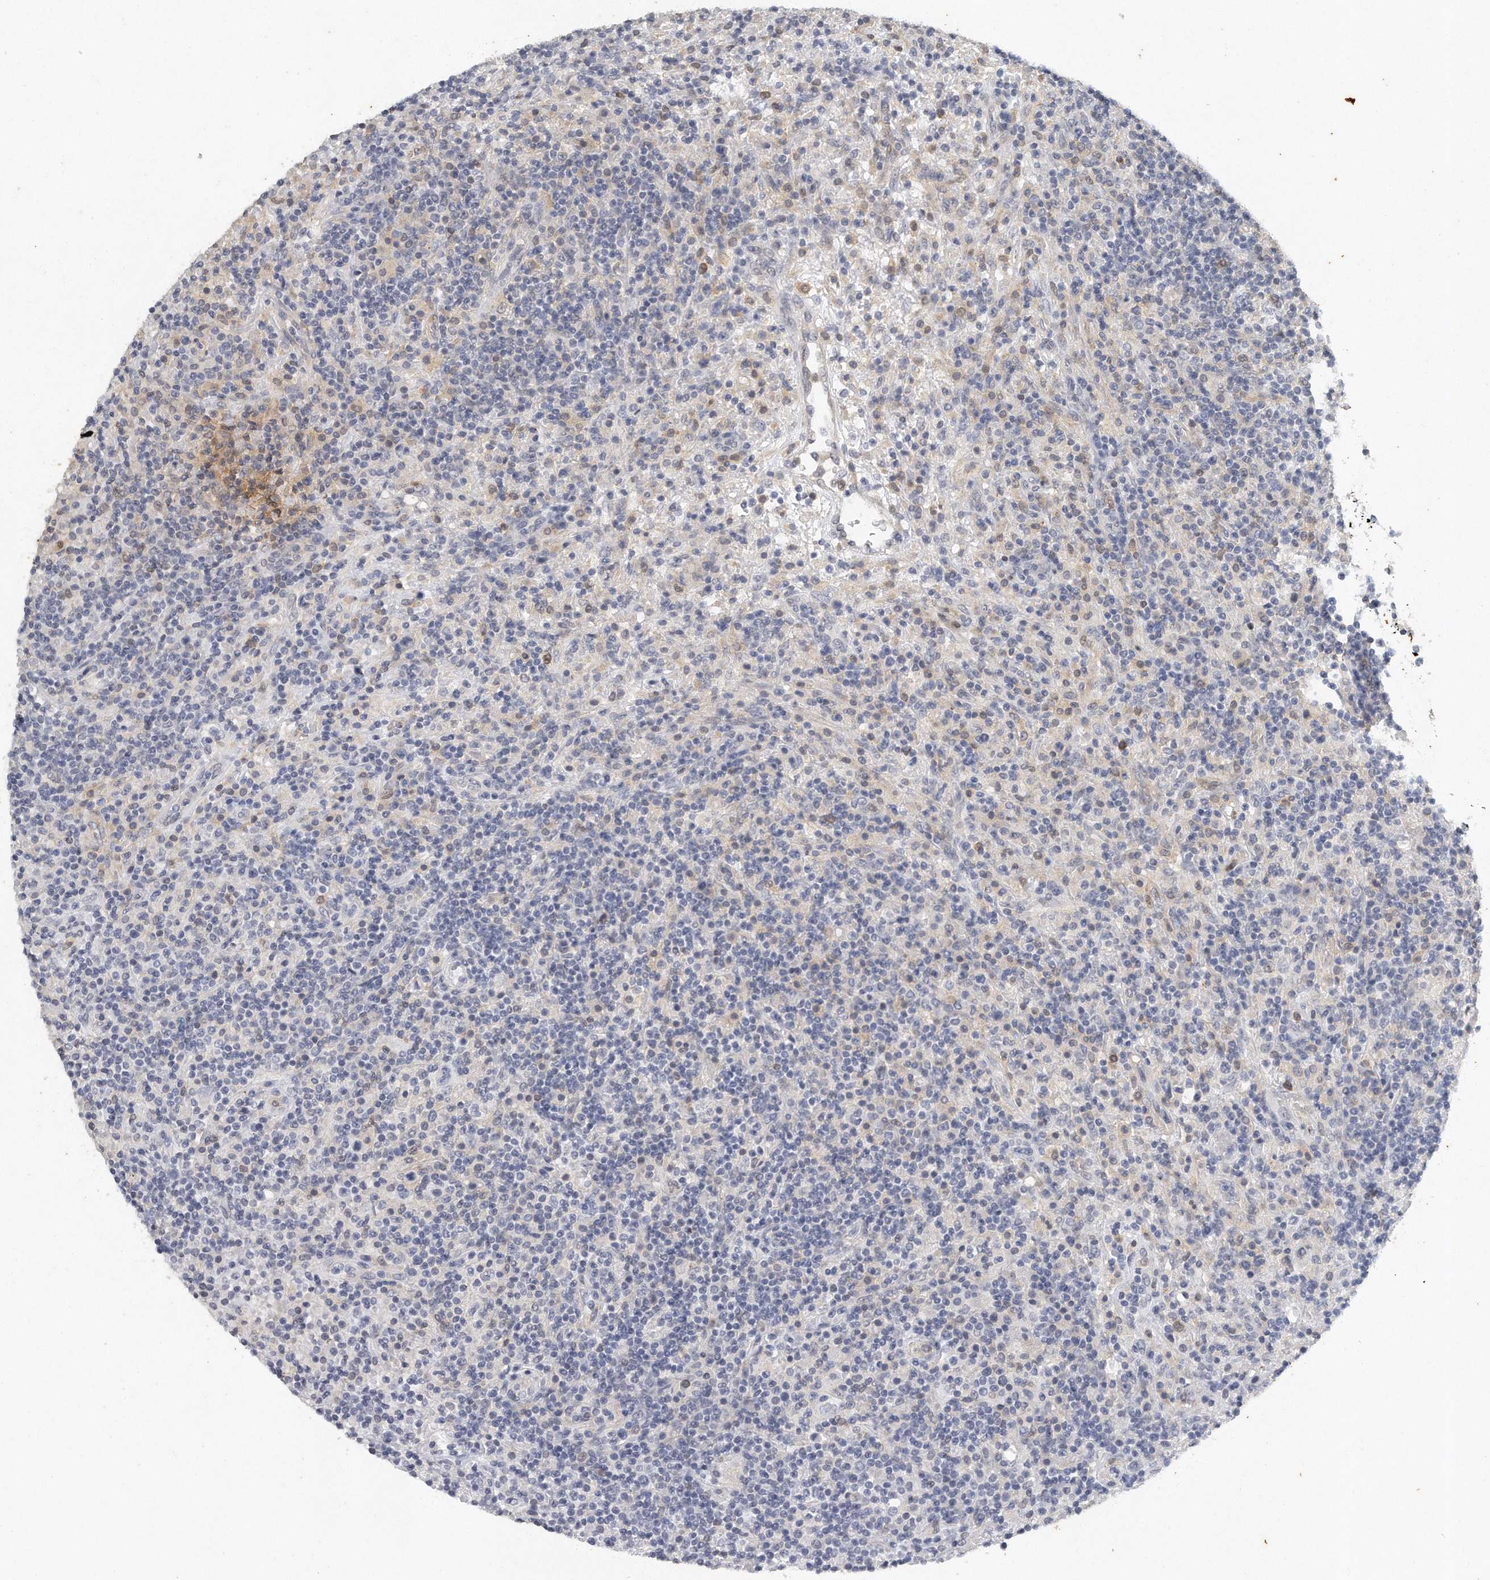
{"staining": {"intensity": "negative", "quantity": "none", "location": "none"}, "tissue": "lymphoma", "cell_type": "Tumor cells", "image_type": "cancer", "snomed": [{"axis": "morphology", "description": "Hodgkin's disease, NOS"}, {"axis": "topography", "description": "Lymph node"}], "caption": "Hodgkin's disease was stained to show a protein in brown. There is no significant staining in tumor cells.", "gene": "CAMK1", "patient": {"sex": "male", "age": 70}}